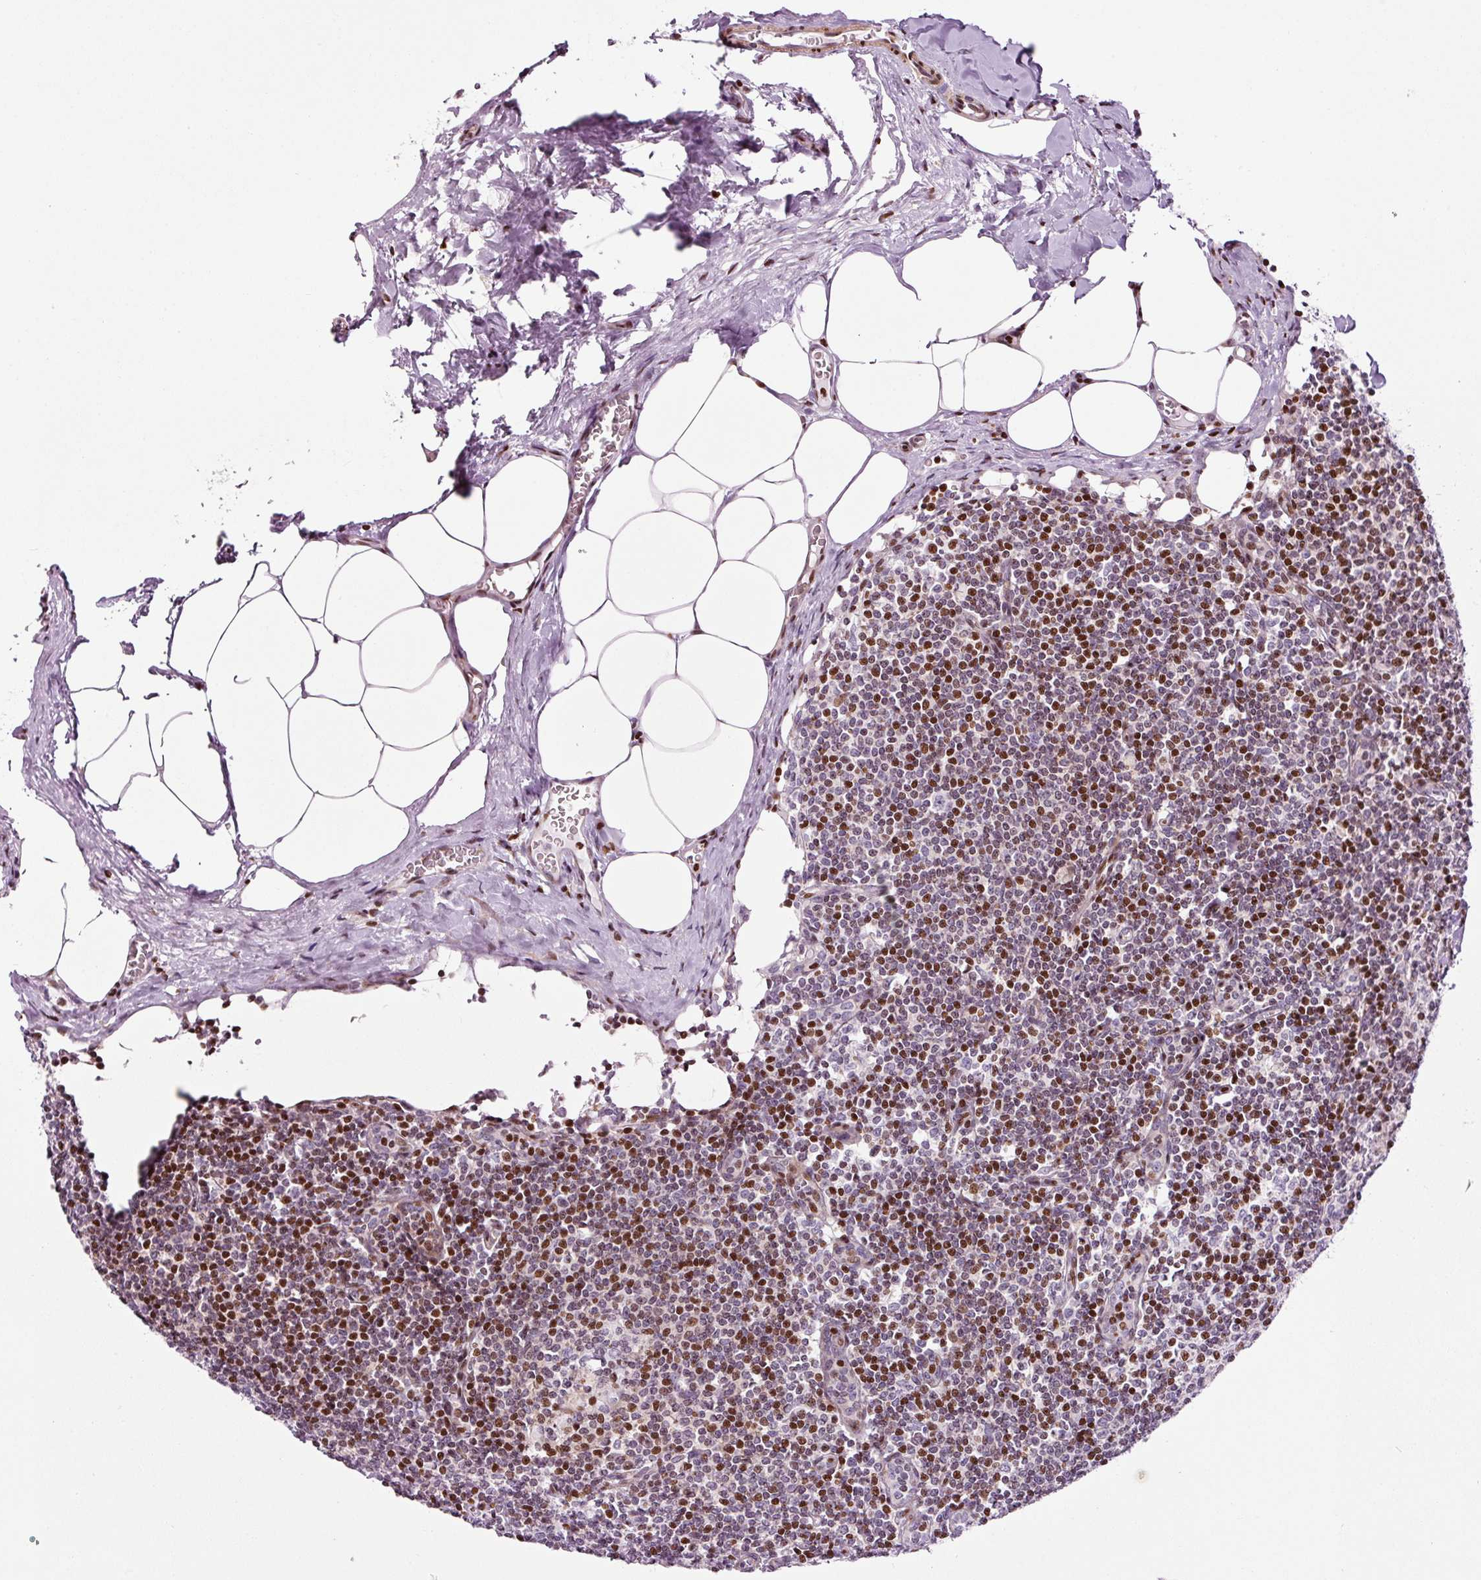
{"staining": {"intensity": "negative", "quantity": "none", "location": "none"}, "tissue": "lymph node", "cell_type": "Germinal center cells", "image_type": "normal", "snomed": [{"axis": "morphology", "description": "Normal tissue, NOS"}, {"axis": "topography", "description": "Lymph node"}], "caption": "IHC of benign human lymph node displays no staining in germinal center cells. (DAB immunohistochemistry, high magnification).", "gene": "ANKRD20A1", "patient": {"sex": "female", "age": 59}}